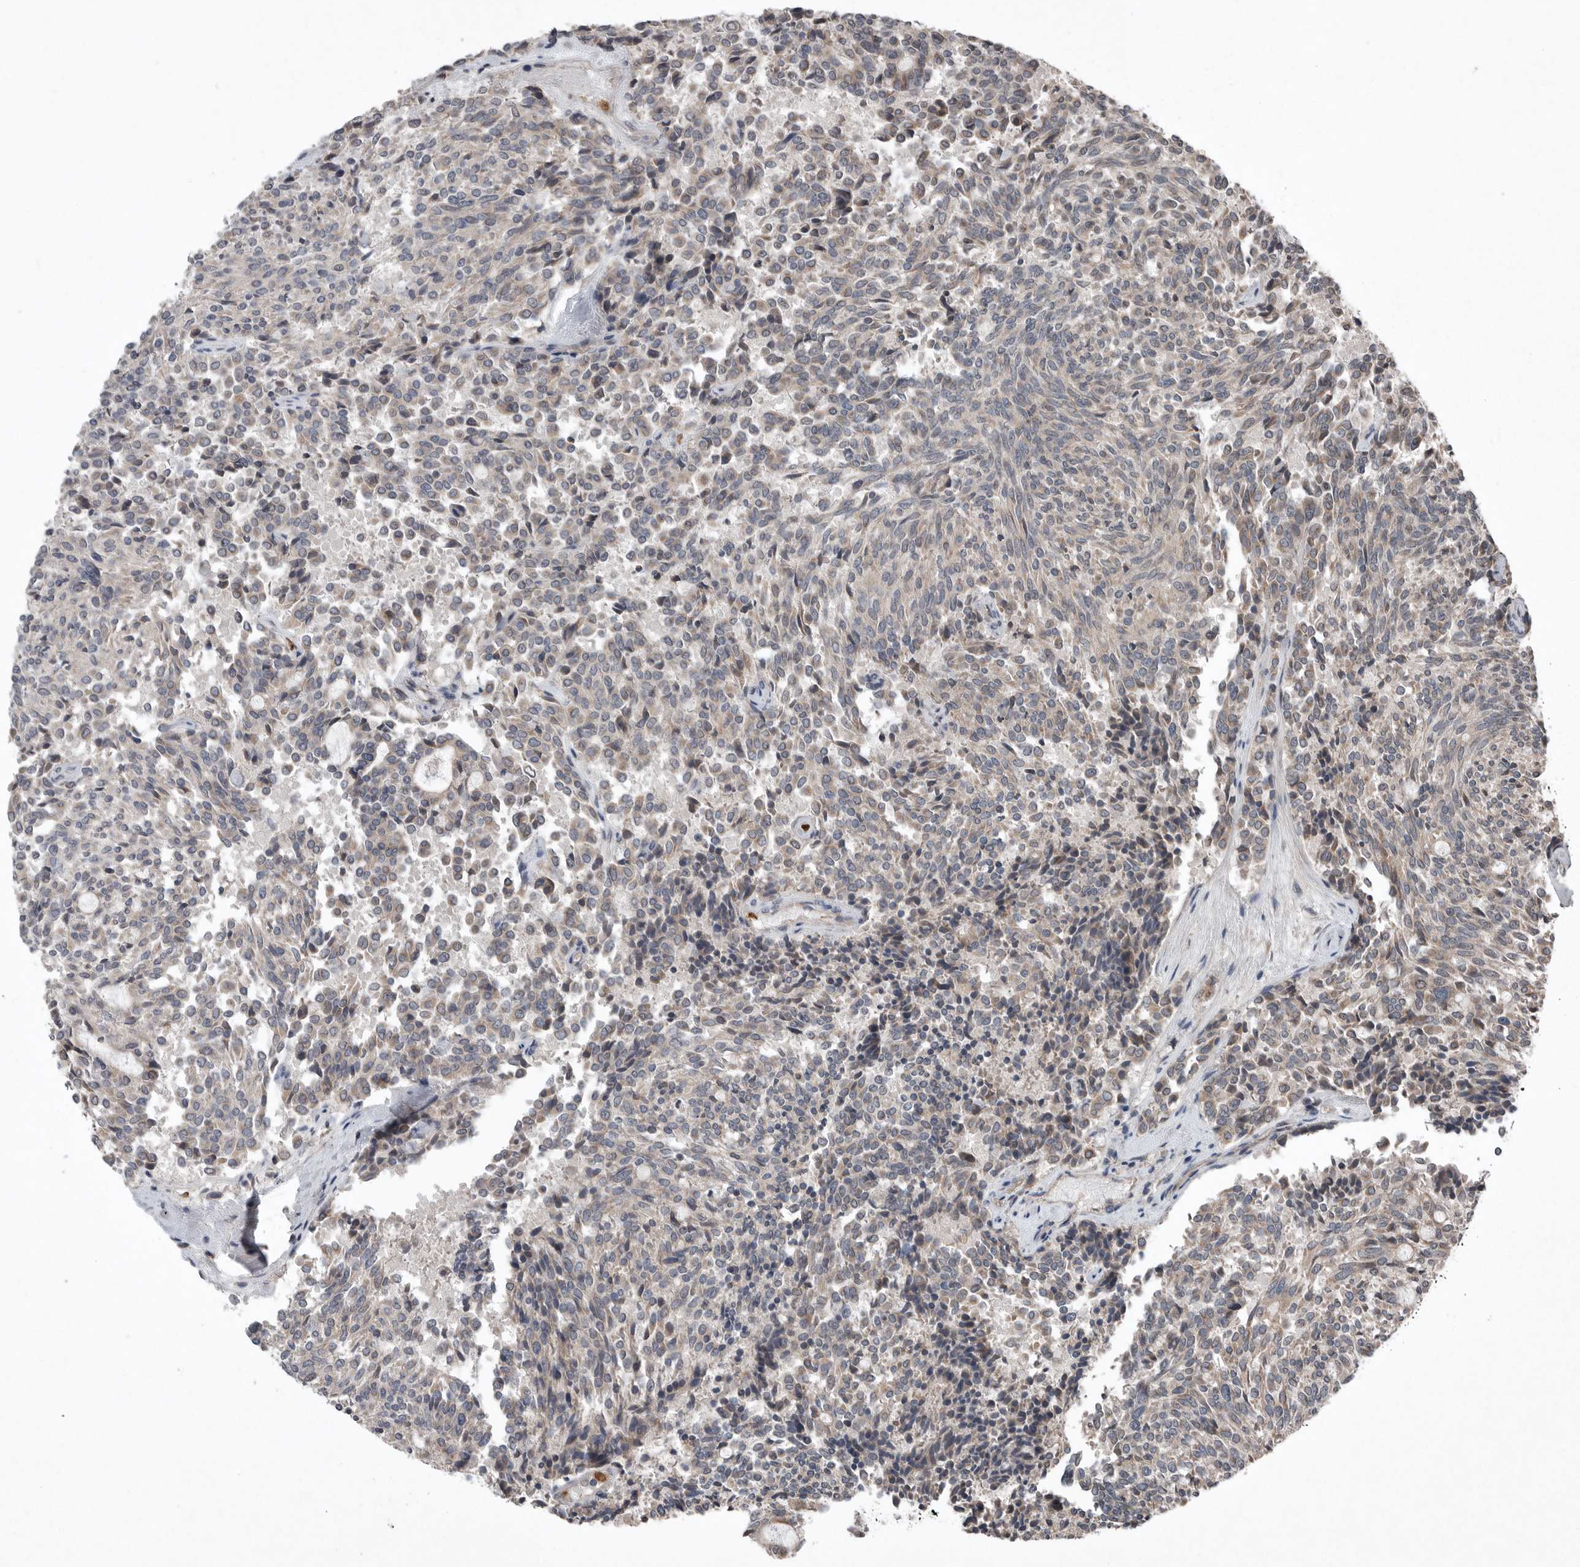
{"staining": {"intensity": "weak", "quantity": "<25%", "location": "cytoplasmic/membranous"}, "tissue": "carcinoid", "cell_type": "Tumor cells", "image_type": "cancer", "snomed": [{"axis": "morphology", "description": "Carcinoid, malignant, NOS"}, {"axis": "topography", "description": "Pancreas"}], "caption": "Tumor cells show no significant positivity in carcinoid (malignant).", "gene": "SCP2", "patient": {"sex": "female", "age": 54}}